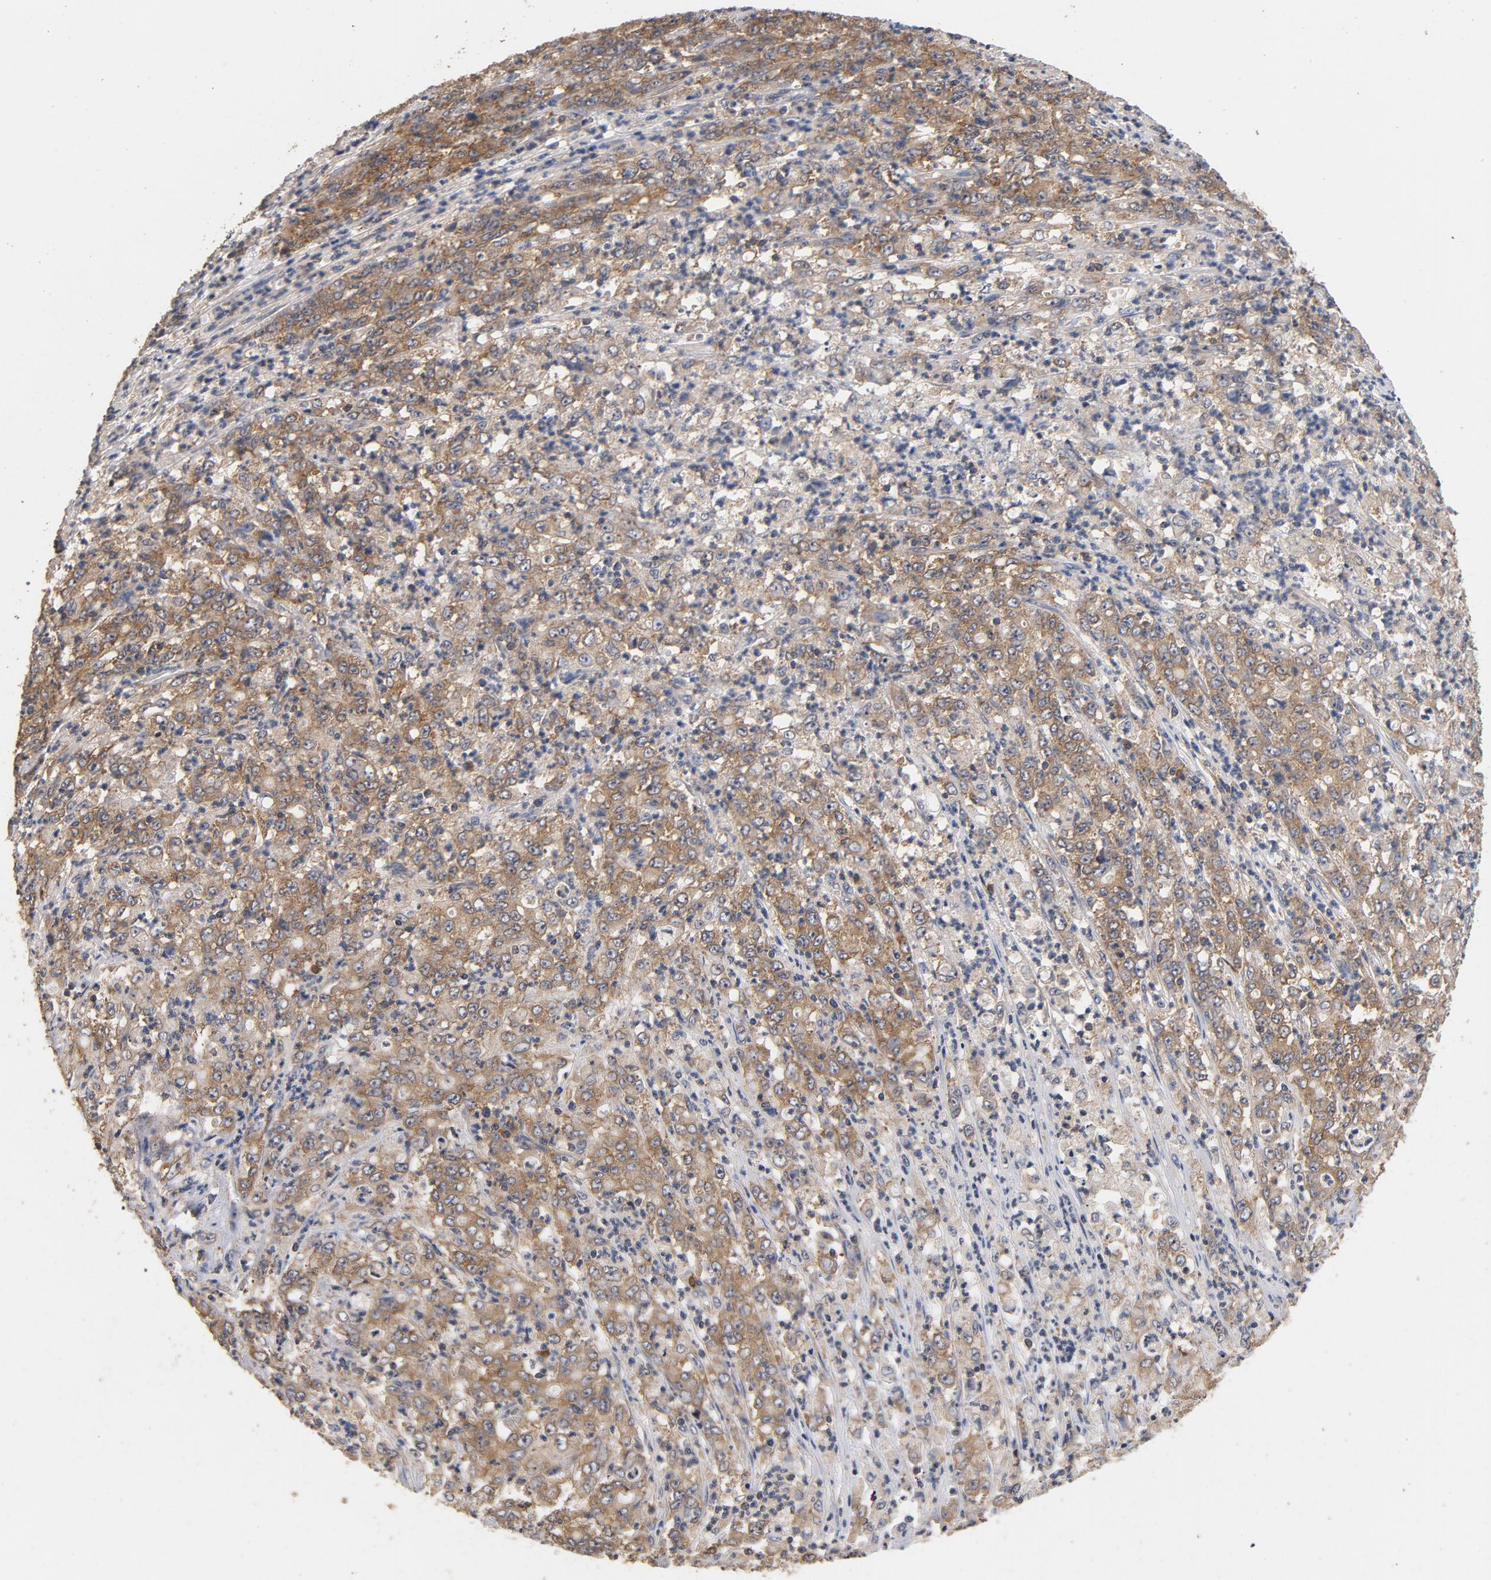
{"staining": {"intensity": "moderate", "quantity": ">75%", "location": "cytoplasmic/membranous"}, "tissue": "stomach cancer", "cell_type": "Tumor cells", "image_type": "cancer", "snomed": [{"axis": "morphology", "description": "Adenocarcinoma, NOS"}, {"axis": "topography", "description": "Stomach, lower"}], "caption": "The immunohistochemical stain highlights moderate cytoplasmic/membranous staining in tumor cells of stomach adenocarcinoma tissue. (Stains: DAB (3,3'-diaminobenzidine) in brown, nuclei in blue, Microscopy: brightfield microscopy at high magnification).", "gene": "DDX6", "patient": {"sex": "female", "age": 71}}